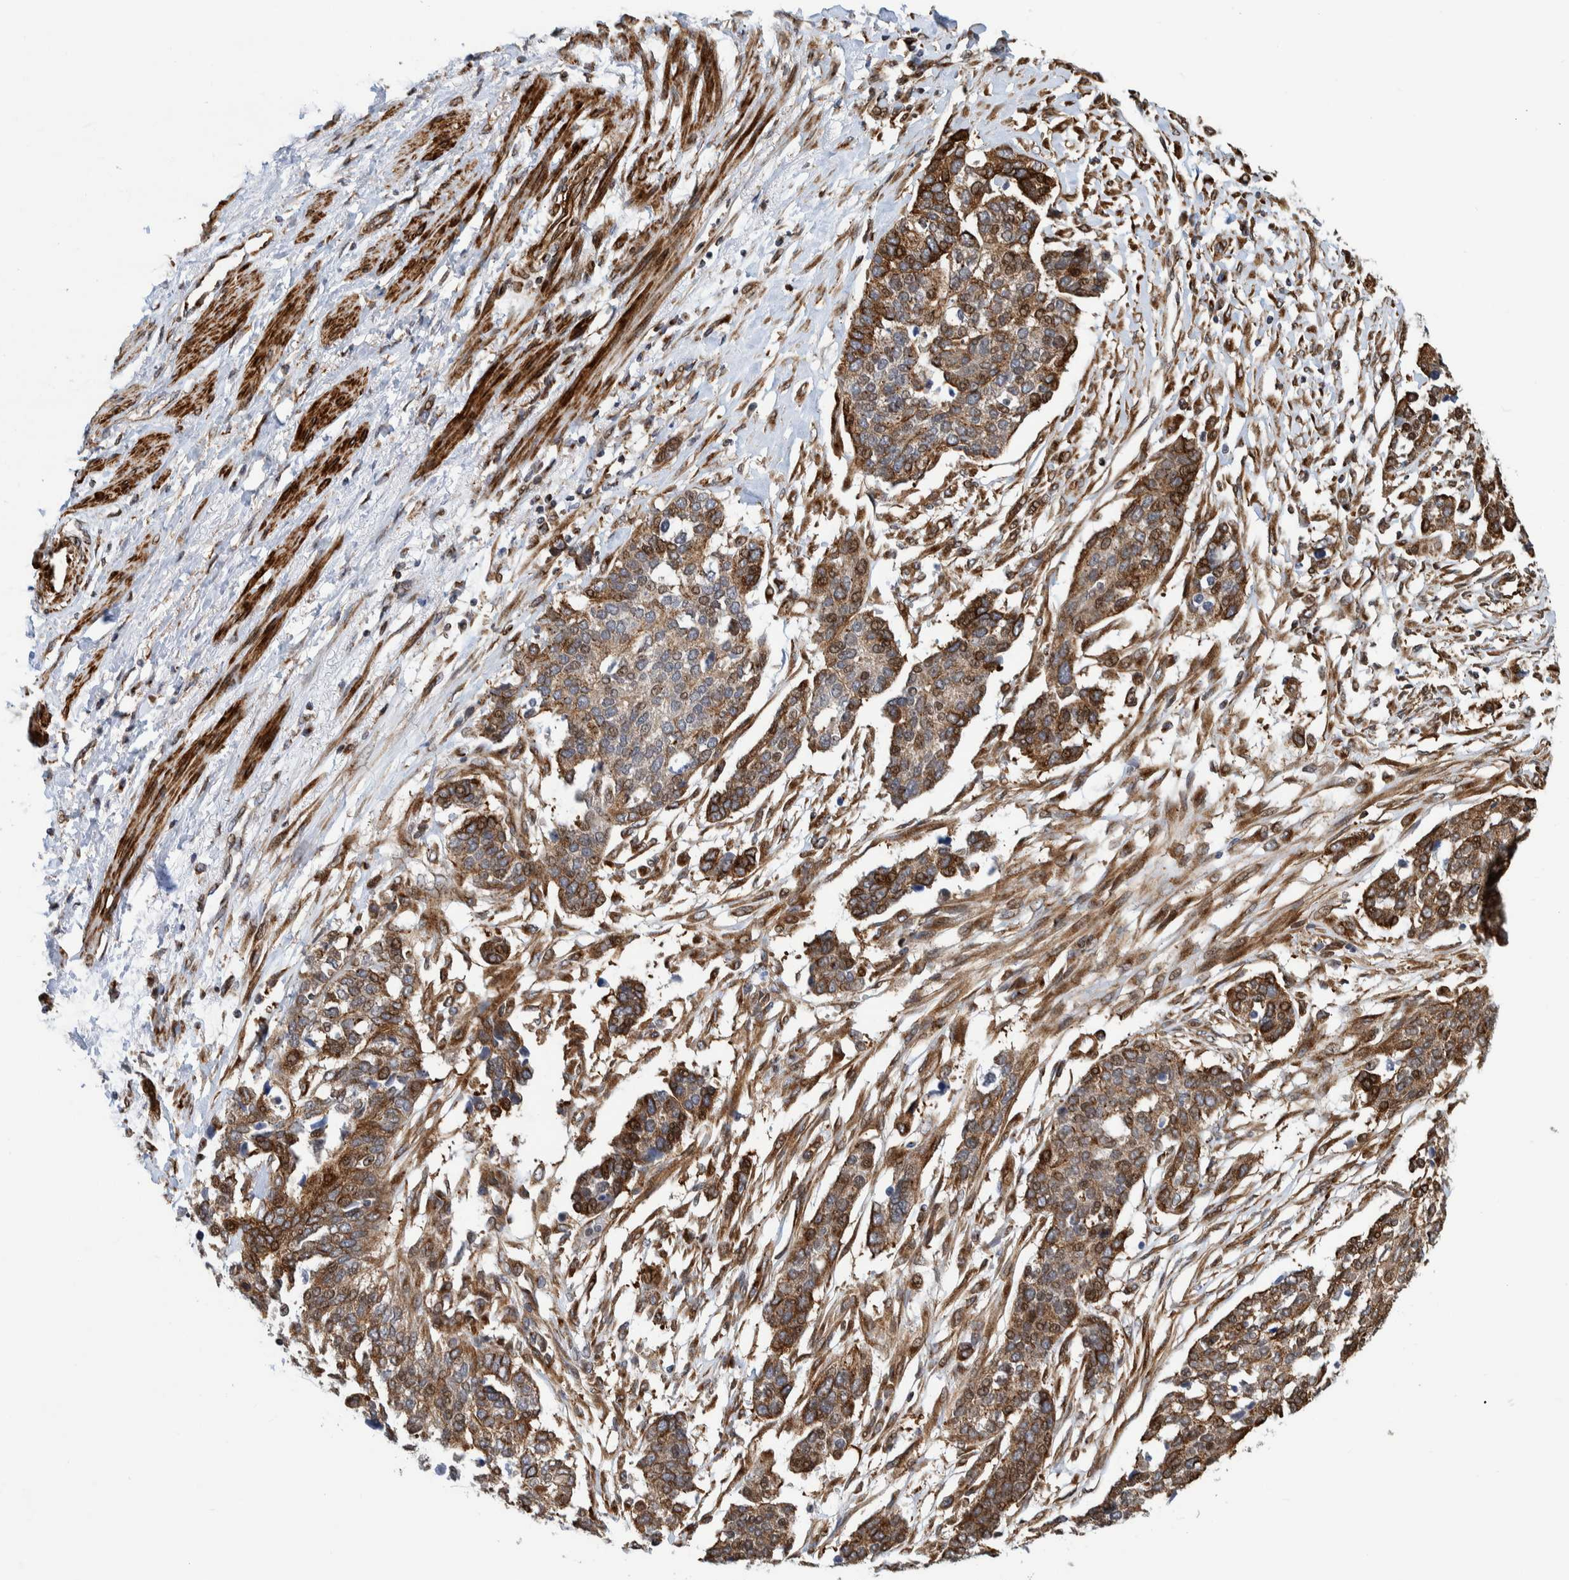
{"staining": {"intensity": "moderate", "quantity": ">75%", "location": "cytoplasmic/membranous,nuclear"}, "tissue": "ovarian cancer", "cell_type": "Tumor cells", "image_type": "cancer", "snomed": [{"axis": "morphology", "description": "Cystadenocarcinoma, serous, NOS"}, {"axis": "topography", "description": "Ovary"}], "caption": "Immunohistochemical staining of serous cystadenocarcinoma (ovarian) reveals medium levels of moderate cytoplasmic/membranous and nuclear positivity in approximately >75% of tumor cells. (IHC, brightfield microscopy, high magnification).", "gene": "CCDC57", "patient": {"sex": "female", "age": 44}}